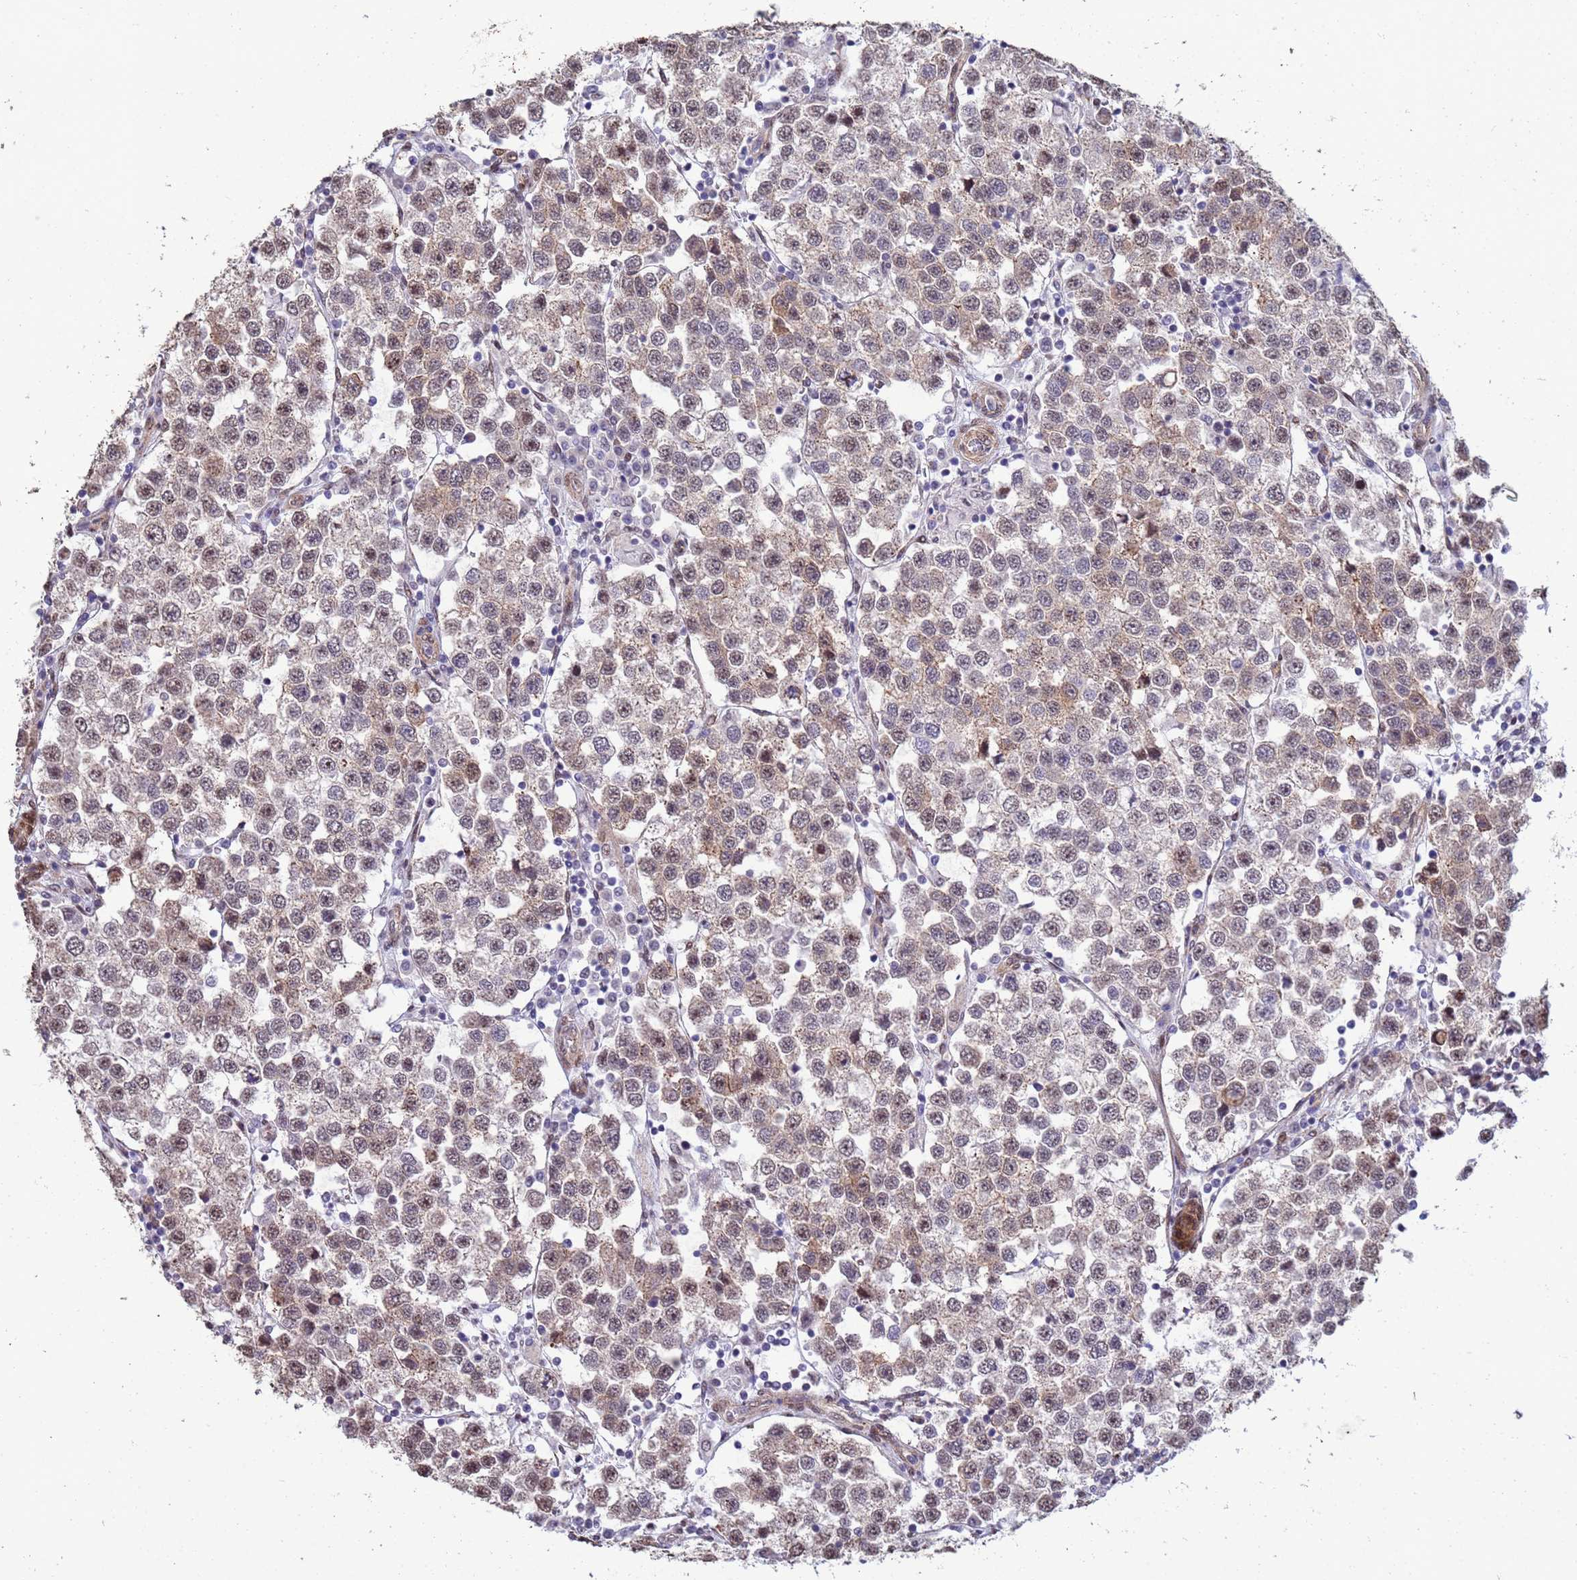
{"staining": {"intensity": "weak", "quantity": ">75%", "location": "cytoplasmic/membranous,nuclear"}, "tissue": "testis cancer", "cell_type": "Tumor cells", "image_type": "cancer", "snomed": [{"axis": "morphology", "description": "Seminoma, NOS"}, {"axis": "topography", "description": "Testis"}], "caption": "High-power microscopy captured an IHC micrograph of testis cancer (seminoma), revealing weak cytoplasmic/membranous and nuclear positivity in about >75% of tumor cells.", "gene": "TRIP6", "patient": {"sex": "male", "age": 37}}